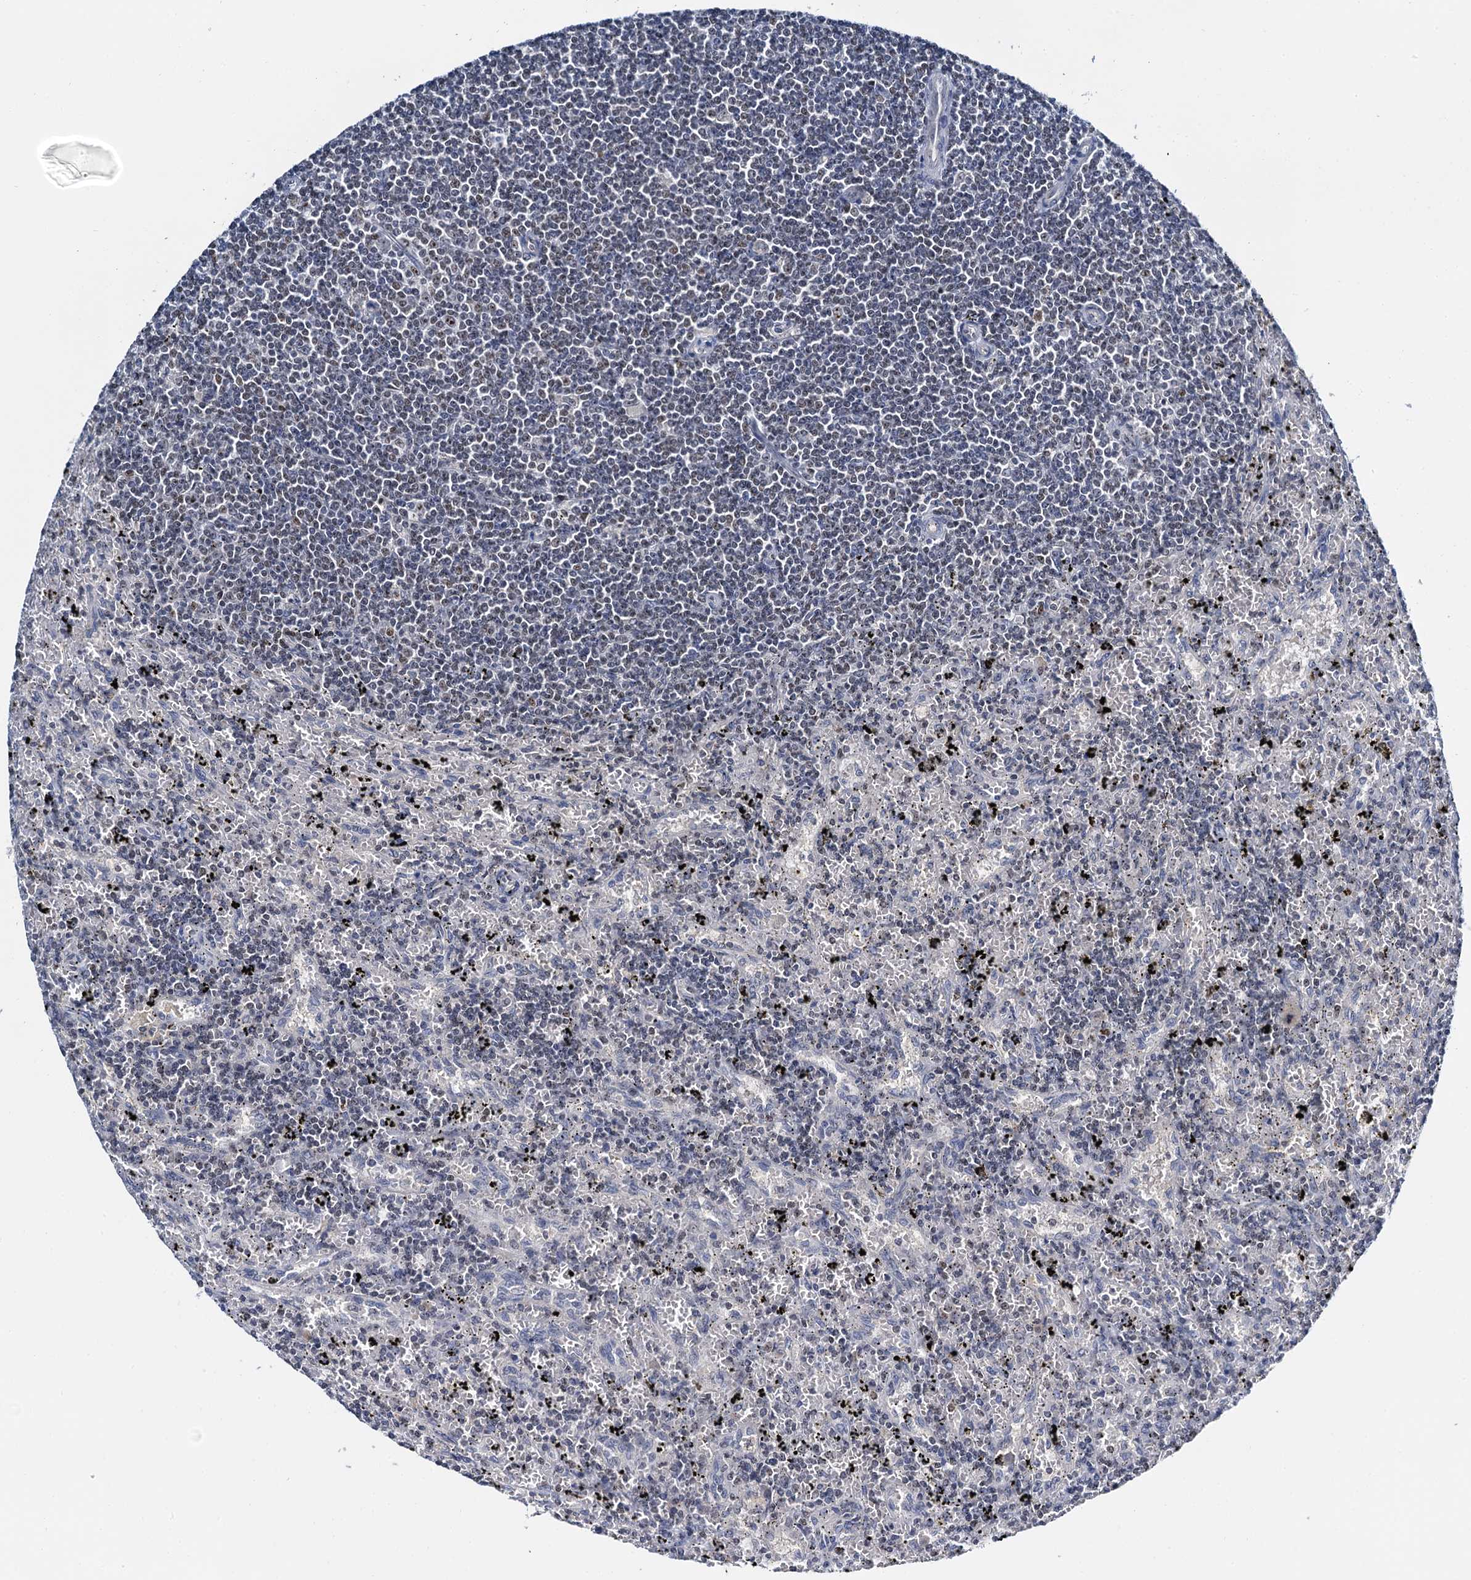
{"staining": {"intensity": "weak", "quantity": "<25%", "location": "nuclear"}, "tissue": "lymphoma", "cell_type": "Tumor cells", "image_type": "cancer", "snomed": [{"axis": "morphology", "description": "Malignant lymphoma, non-Hodgkin's type, Low grade"}, {"axis": "topography", "description": "Spleen"}], "caption": "Tumor cells show no significant positivity in low-grade malignant lymphoma, non-Hodgkin's type.", "gene": "NOP2", "patient": {"sex": "male", "age": 76}}